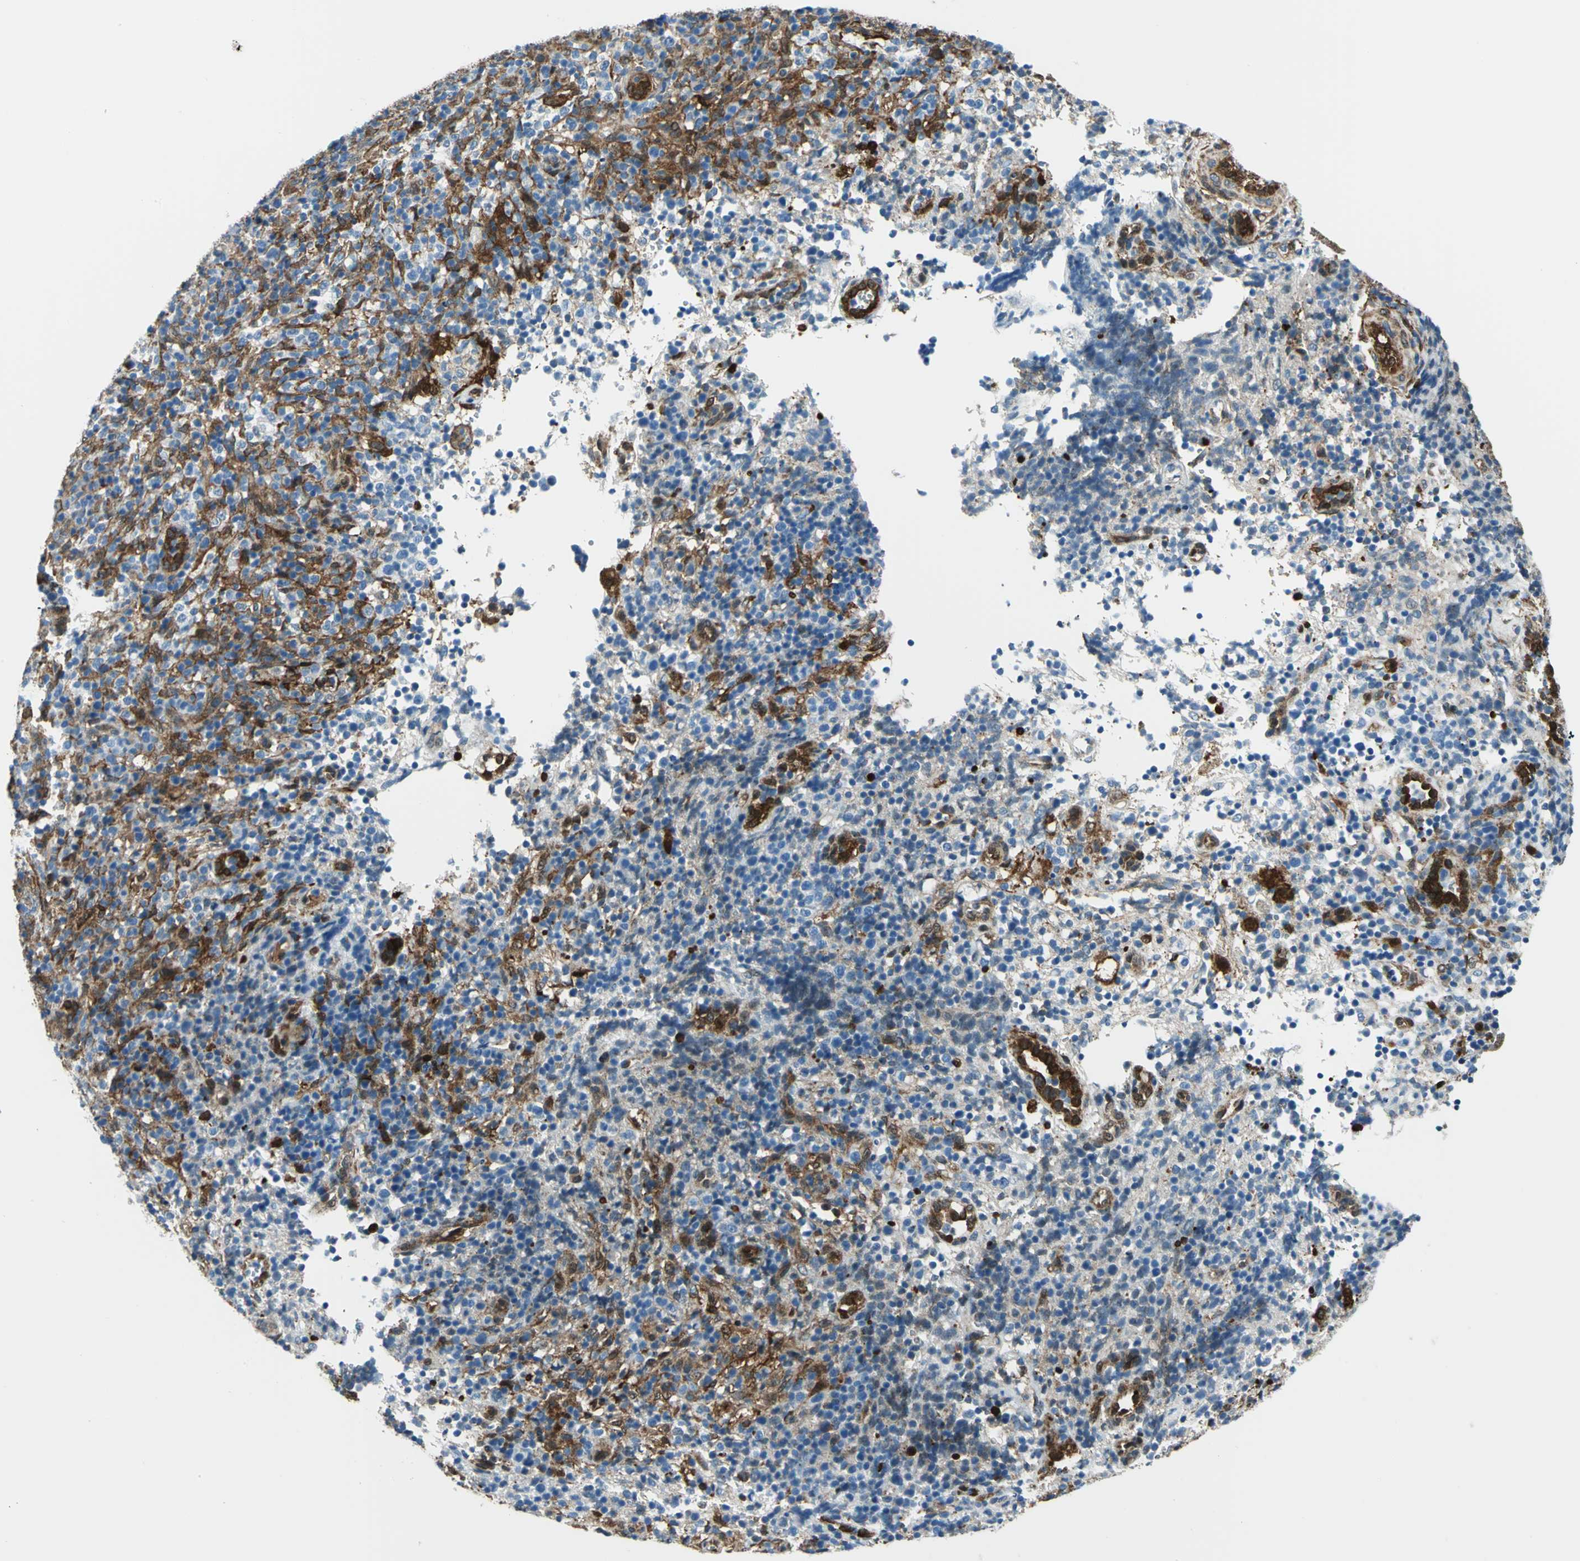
{"staining": {"intensity": "negative", "quantity": "none", "location": "none"}, "tissue": "lymphoma", "cell_type": "Tumor cells", "image_type": "cancer", "snomed": [{"axis": "morphology", "description": "Malignant lymphoma, non-Hodgkin's type, High grade"}, {"axis": "topography", "description": "Lymph node"}], "caption": "Histopathology image shows no significant protein staining in tumor cells of malignant lymphoma, non-Hodgkin's type (high-grade).", "gene": "HSPB1", "patient": {"sex": "female", "age": 76}}